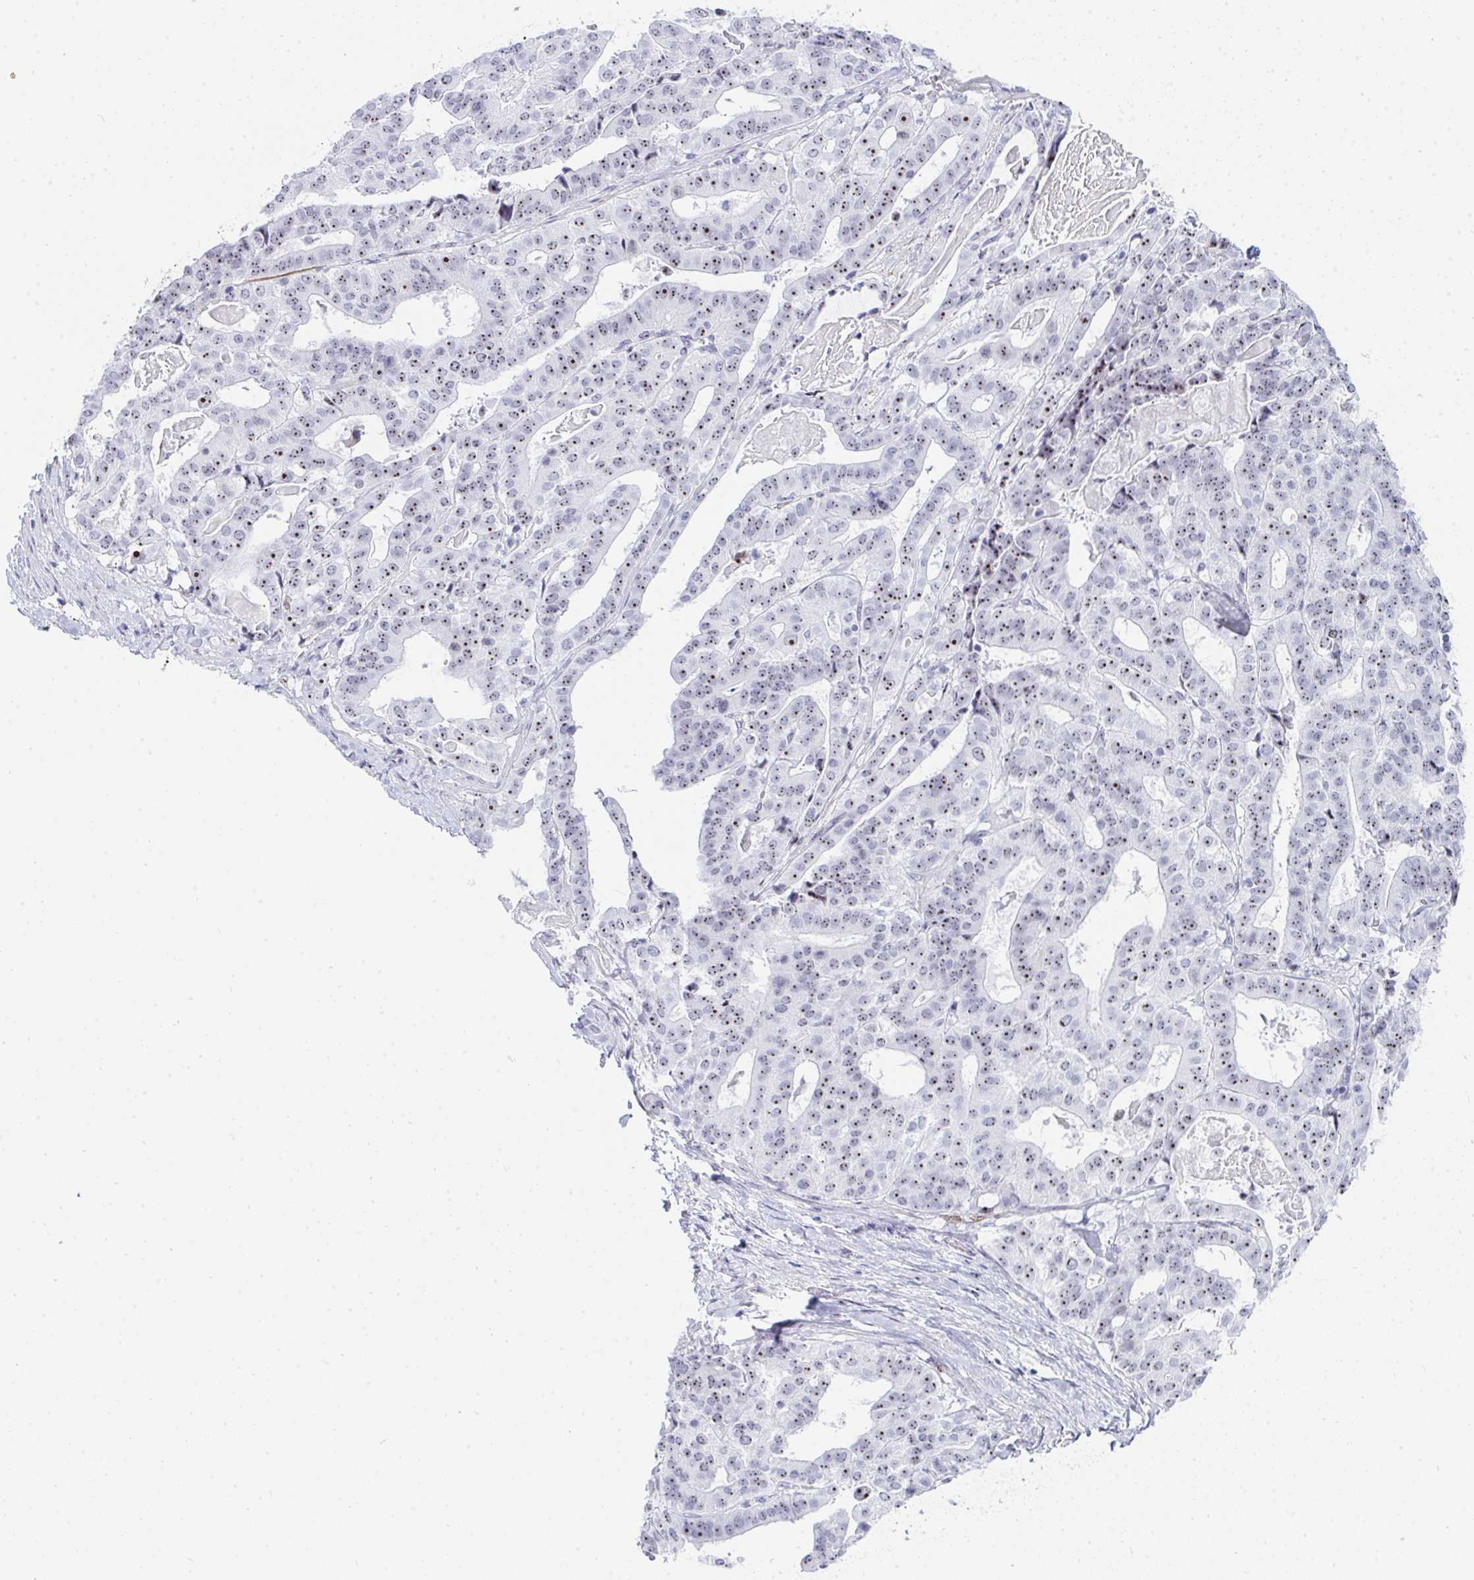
{"staining": {"intensity": "moderate", "quantity": ">75%", "location": "nuclear"}, "tissue": "stomach cancer", "cell_type": "Tumor cells", "image_type": "cancer", "snomed": [{"axis": "morphology", "description": "Adenocarcinoma, NOS"}, {"axis": "topography", "description": "Stomach"}], "caption": "This micrograph demonstrates immunohistochemistry (IHC) staining of human stomach cancer (adenocarcinoma), with medium moderate nuclear positivity in approximately >75% of tumor cells.", "gene": "NOP10", "patient": {"sex": "male", "age": 48}}